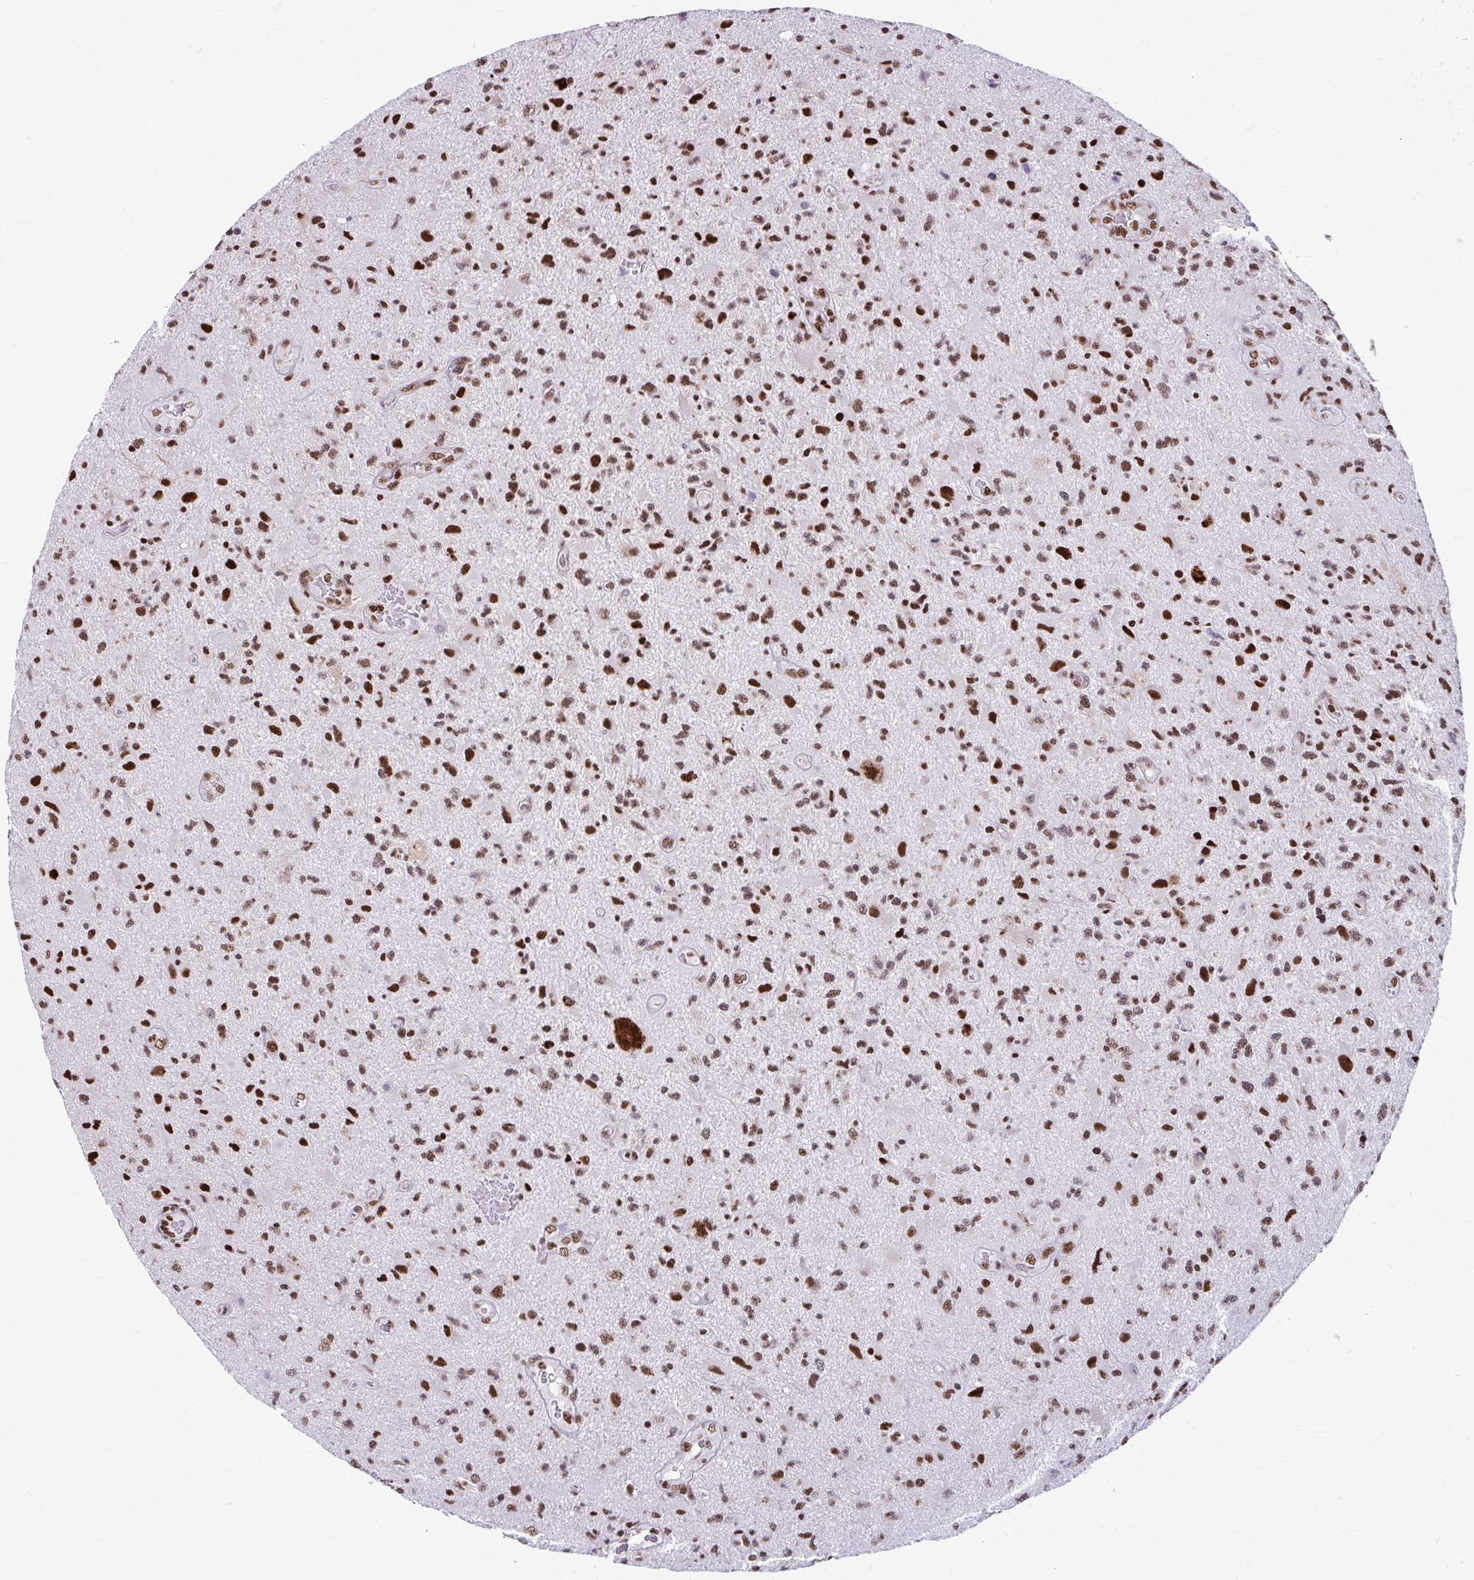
{"staining": {"intensity": "strong", "quantity": ">75%", "location": "nuclear"}, "tissue": "glioma", "cell_type": "Tumor cells", "image_type": "cancer", "snomed": [{"axis": "morphology", "description": "Glioma, malignant, High grade"}, {"axis": "topography", "description": "Brain"}], "caption": "The immunohistochemical stain shows strong nuclear expression in tumor cells of malignant glioma (high-grade) tissue. (Brightfield microscopy of DAB IHC at high magnification).", "gene": "SLC35C2", "patient": {"sex": "male", "age": 67}}